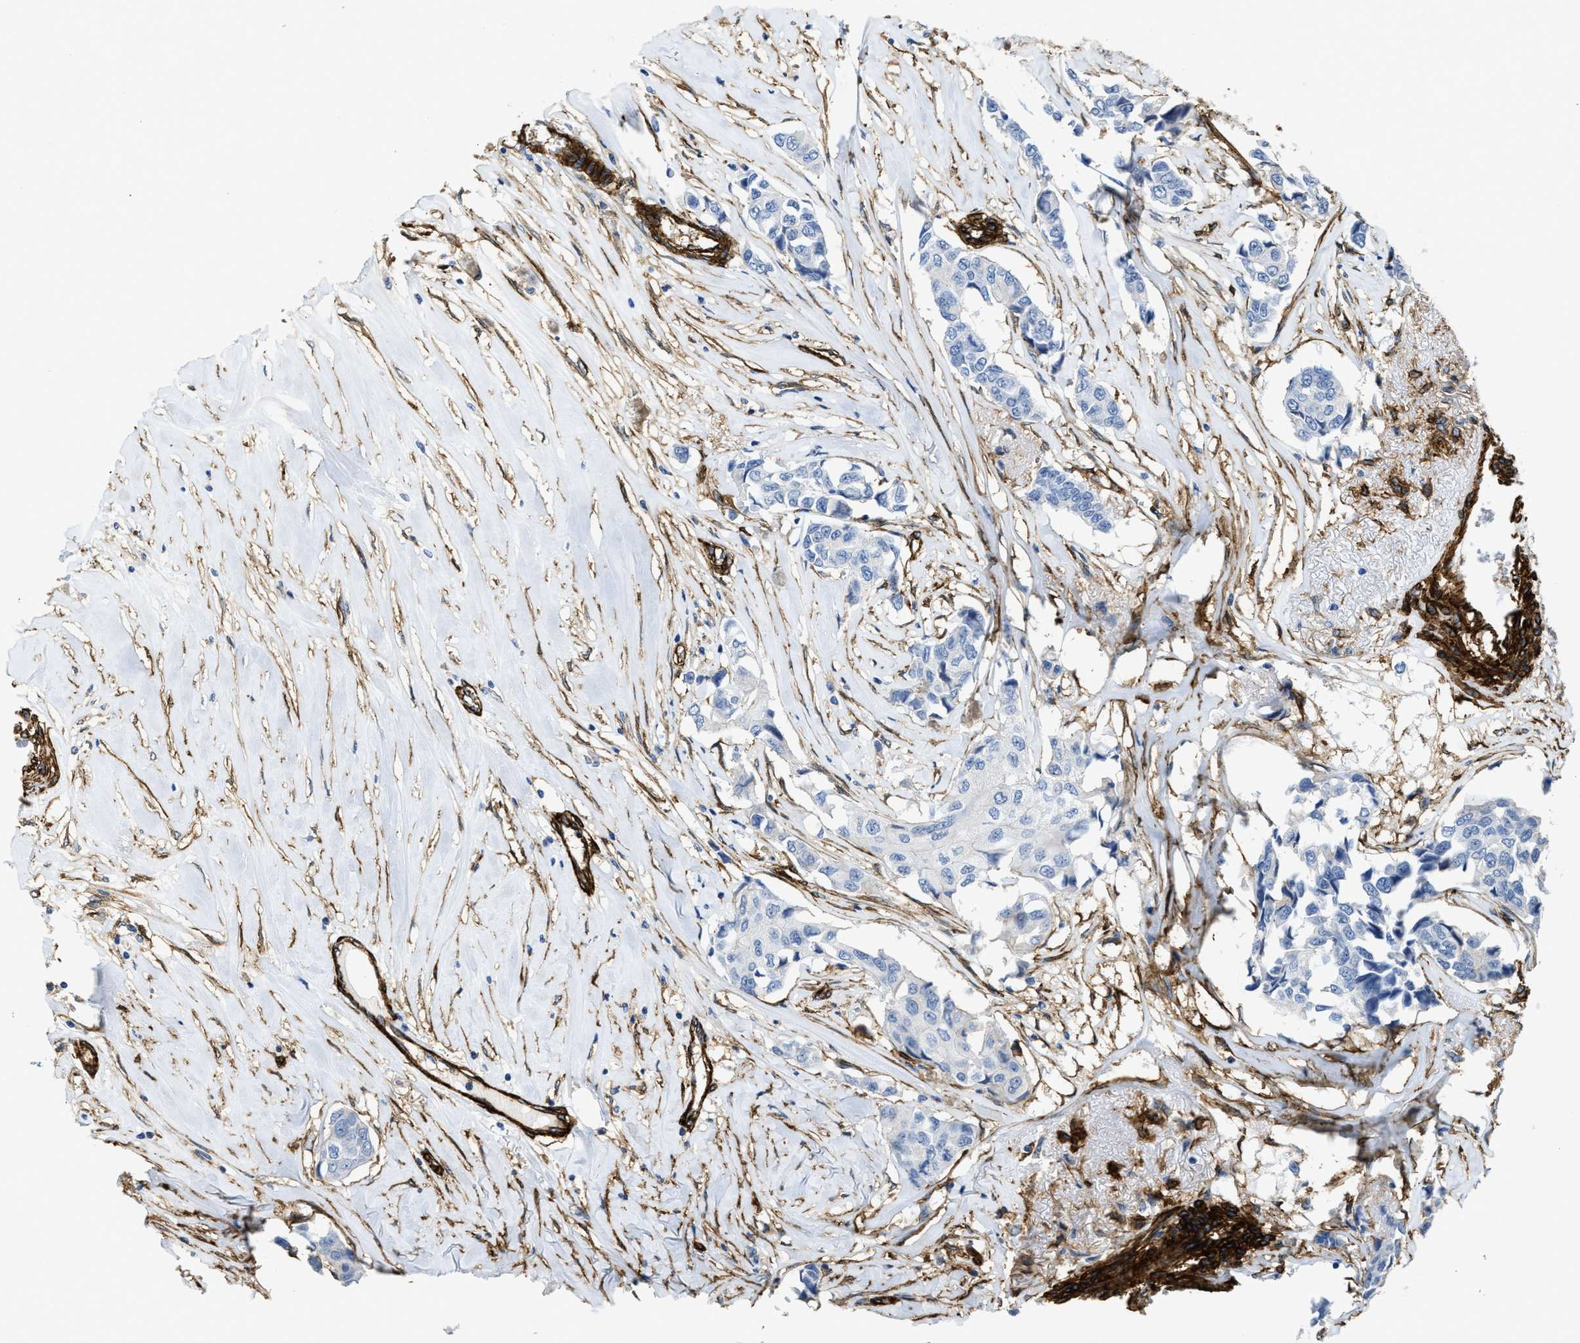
{"staining": {"intensity": "negative", "quantity": "none", "location": "none"}, "tissue": "breast cancer", "cell_type": "Tumor cells", "image_type": "cancer", "snomed": [{"axis": "morphology", "description": "Duct carcinoma"}, {"axis": "topography", "description": "Breast"}], "caption": "Tumor cells are negative for protein expression in human breast cancer (invasive ductal carcinoma).", "gene": "NAB1", "patient": {"sex": "female", "age": 80}}